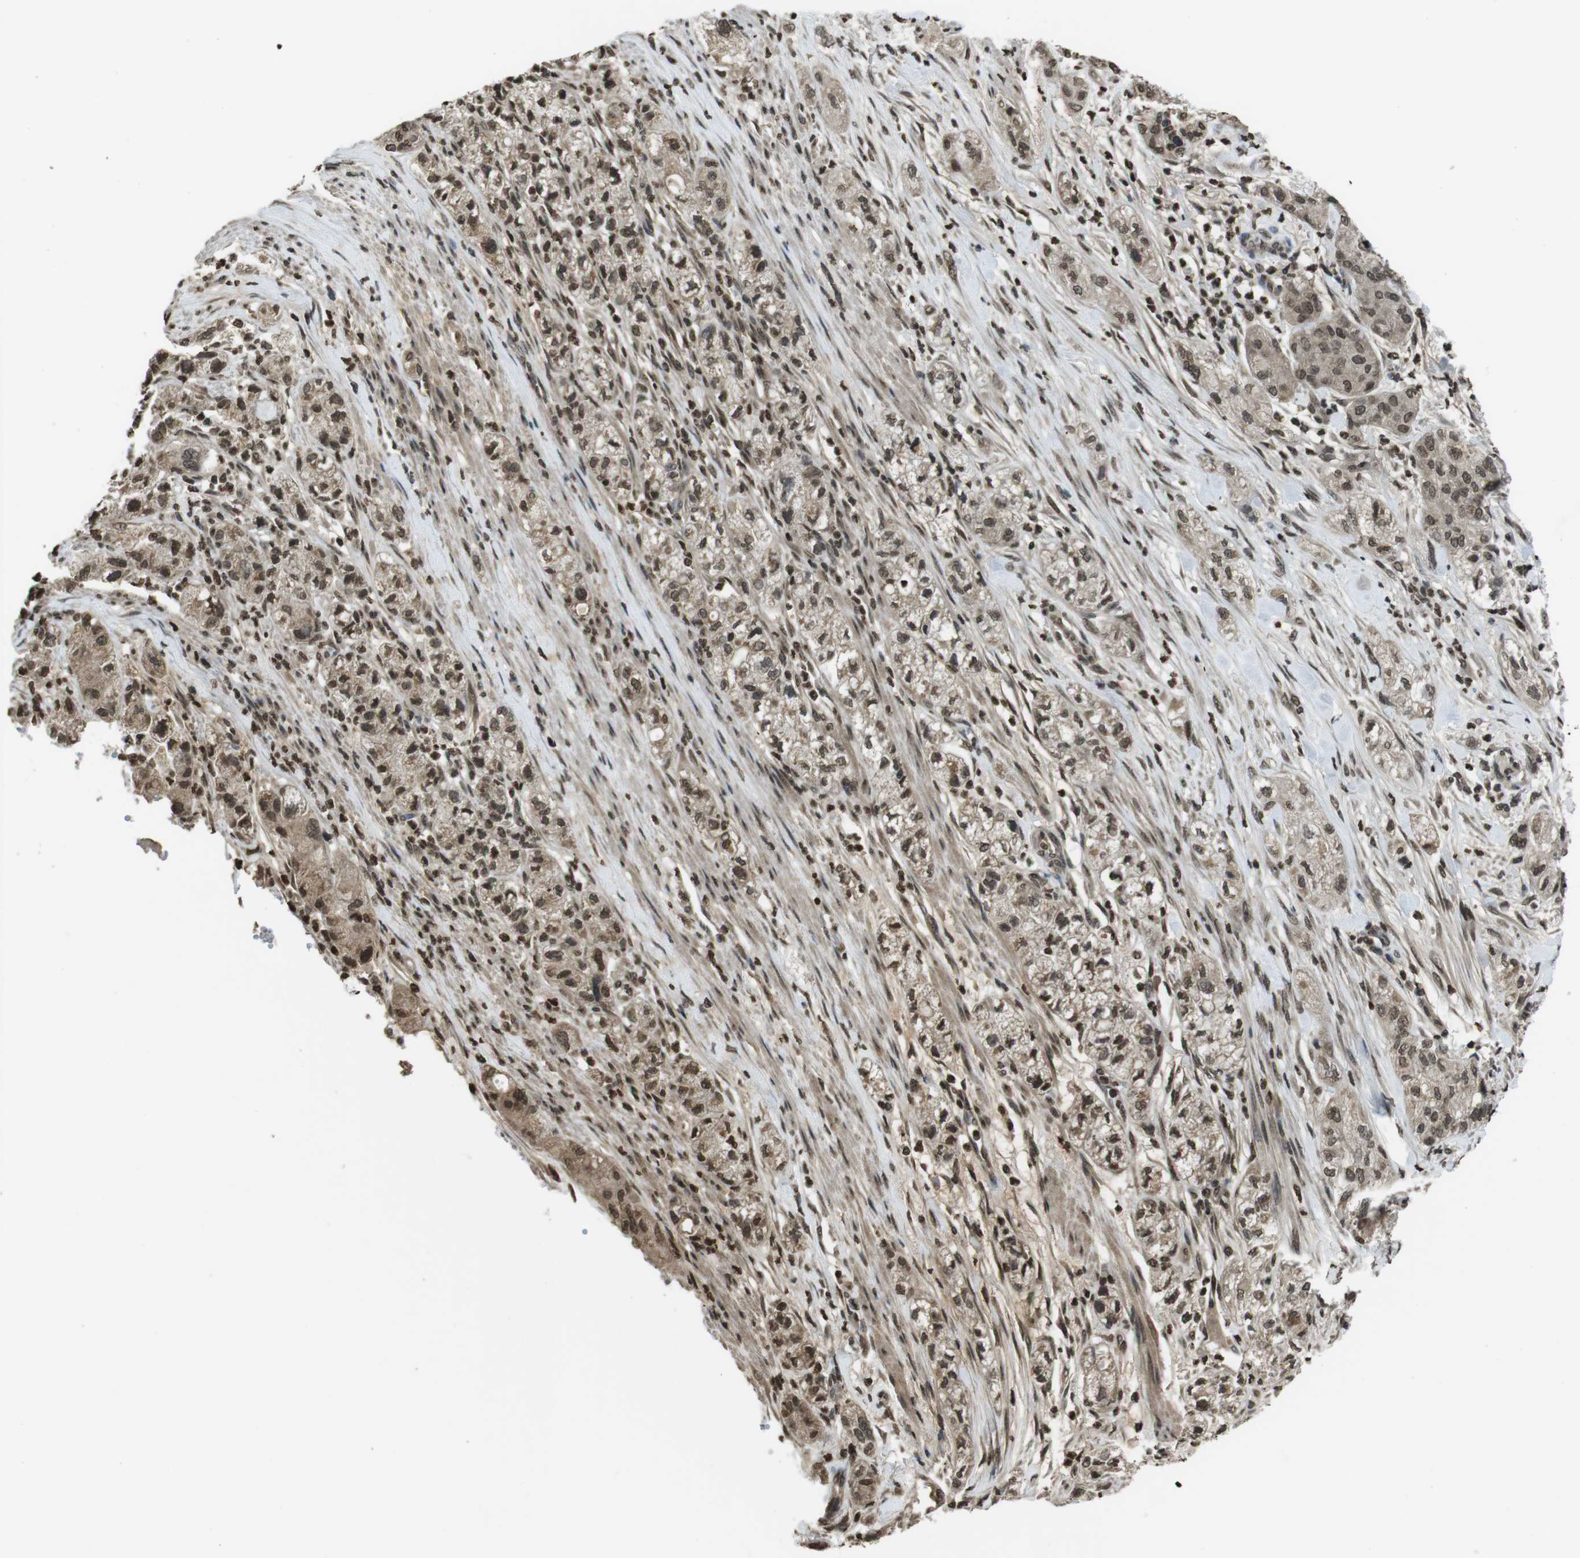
{"staining": {"intensity": "moderate", "quantity": ">75%", "location": "nuclear"}, "tissue": "pancreatic cancer", "cell_type": "Tumor cells", "image_type": "cancer", "snomed": [{"axis": "morphology", "description": "Adenocarcinoma, NOS"}, {"axis": "topography", "description": "Pancreas"}], "caption": "A photomicrograph of human adenocarcinoma (pancreatic) stained for a protein reveals moderate nuclear brown staining in tumor cells.", "gene": "MAF", "patient": {"sex": "female", "age": 78}}